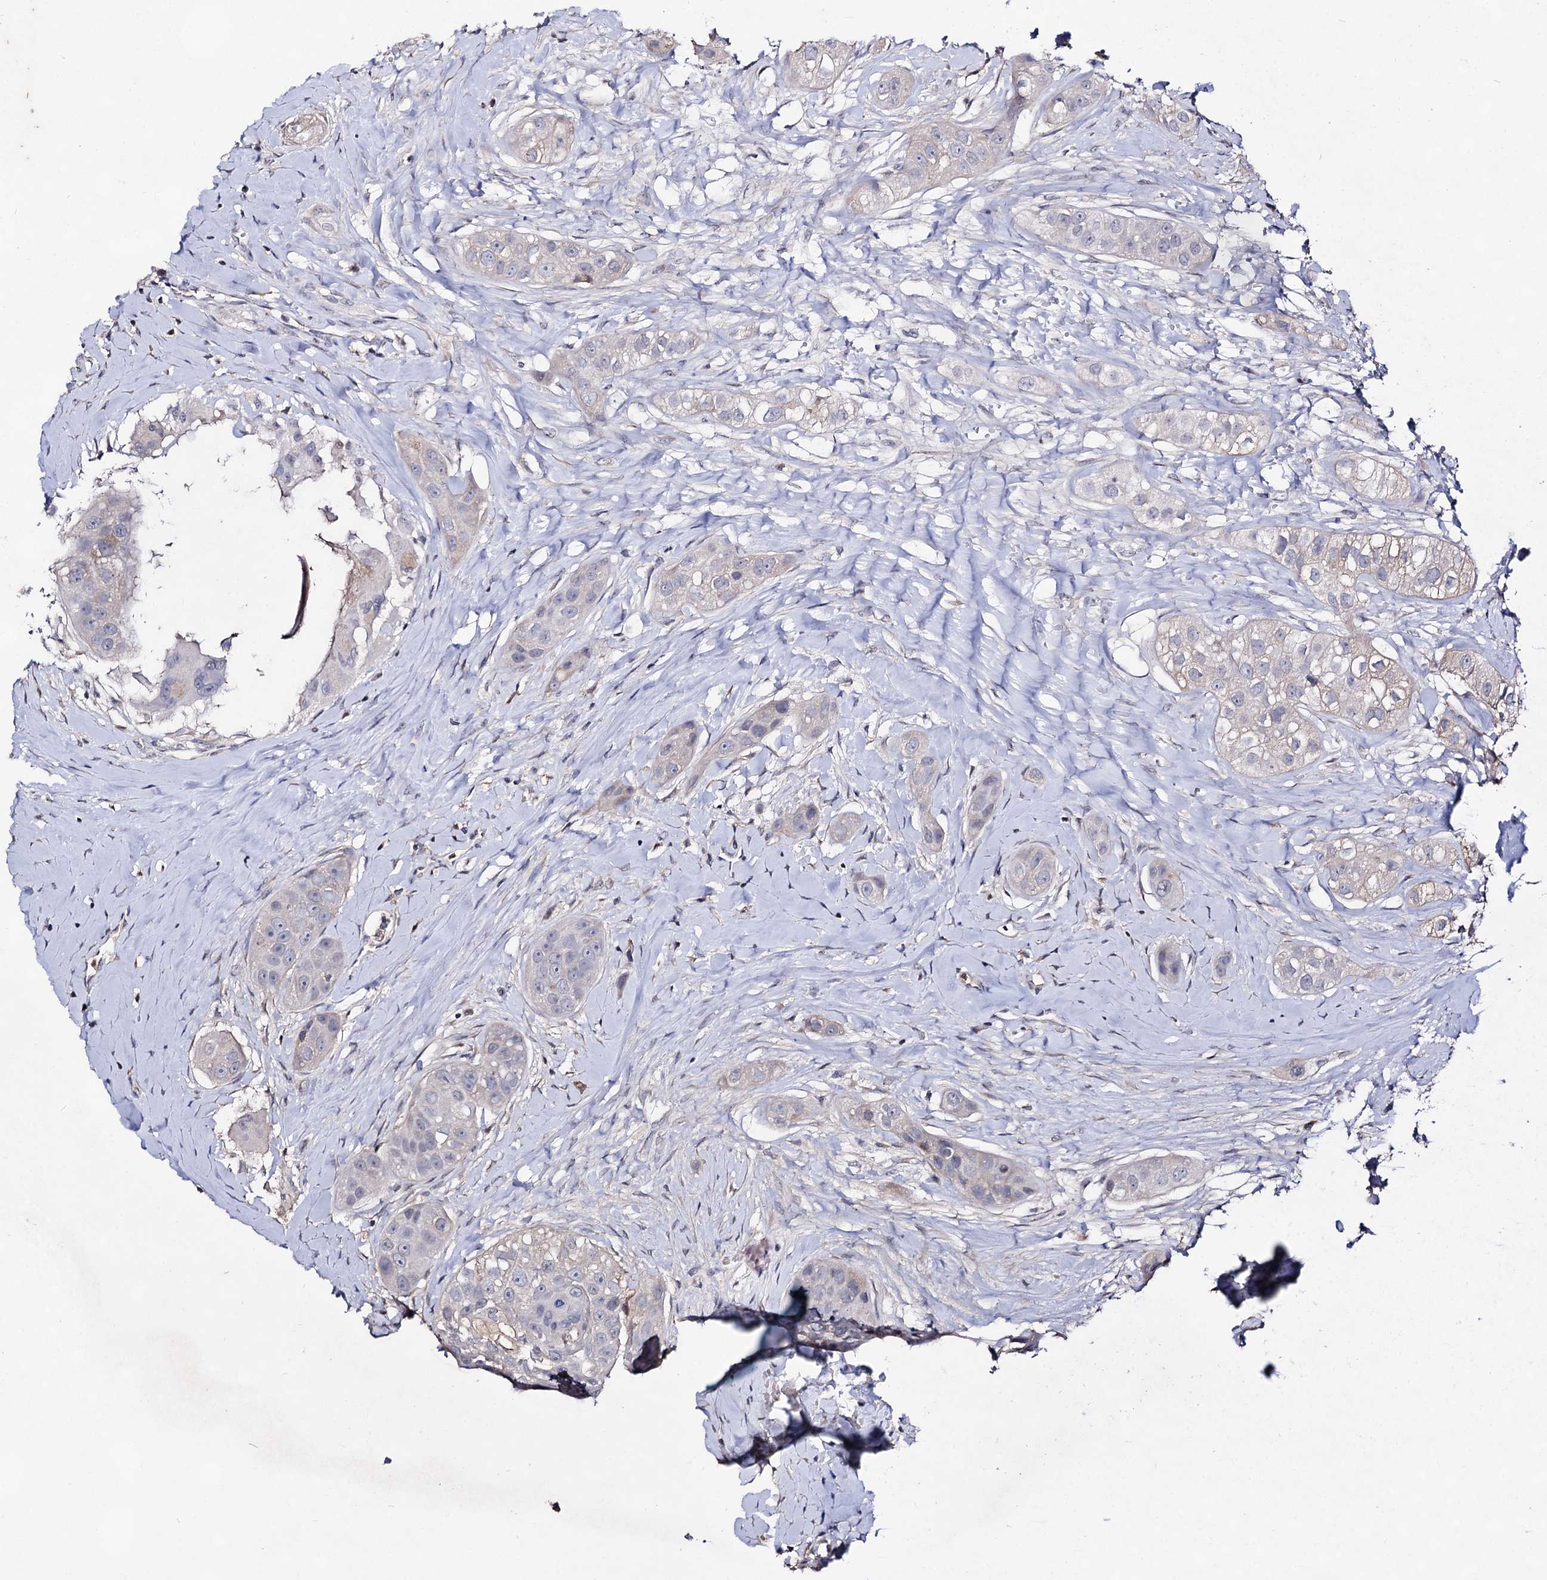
{"staining": {"intensity": "weak", "quantity": "<25%", "location": "cytoplasmic/membranous"}, "tissue": "head and neck cancer", "cell_type": "Tumor cells", "image_type": "cancer", "snomed": [{"axis": "morphology", "description": "Normal tissue, NOS"}, {"axis": "morphology", "description": "Squamous cell carcinoma, NOS"}, {"axis": "topography", "description": "Skeletal muscle"}, {"axis": "topography", "description": "Head-Neck"}], "caption": "Immunohistochemistry image of human head and neck cancer stained for a protein (brown), which reveals no expression in tumor cells.", "gene": "PLIN1", "patient": {"sex": "male", "age": 51}}